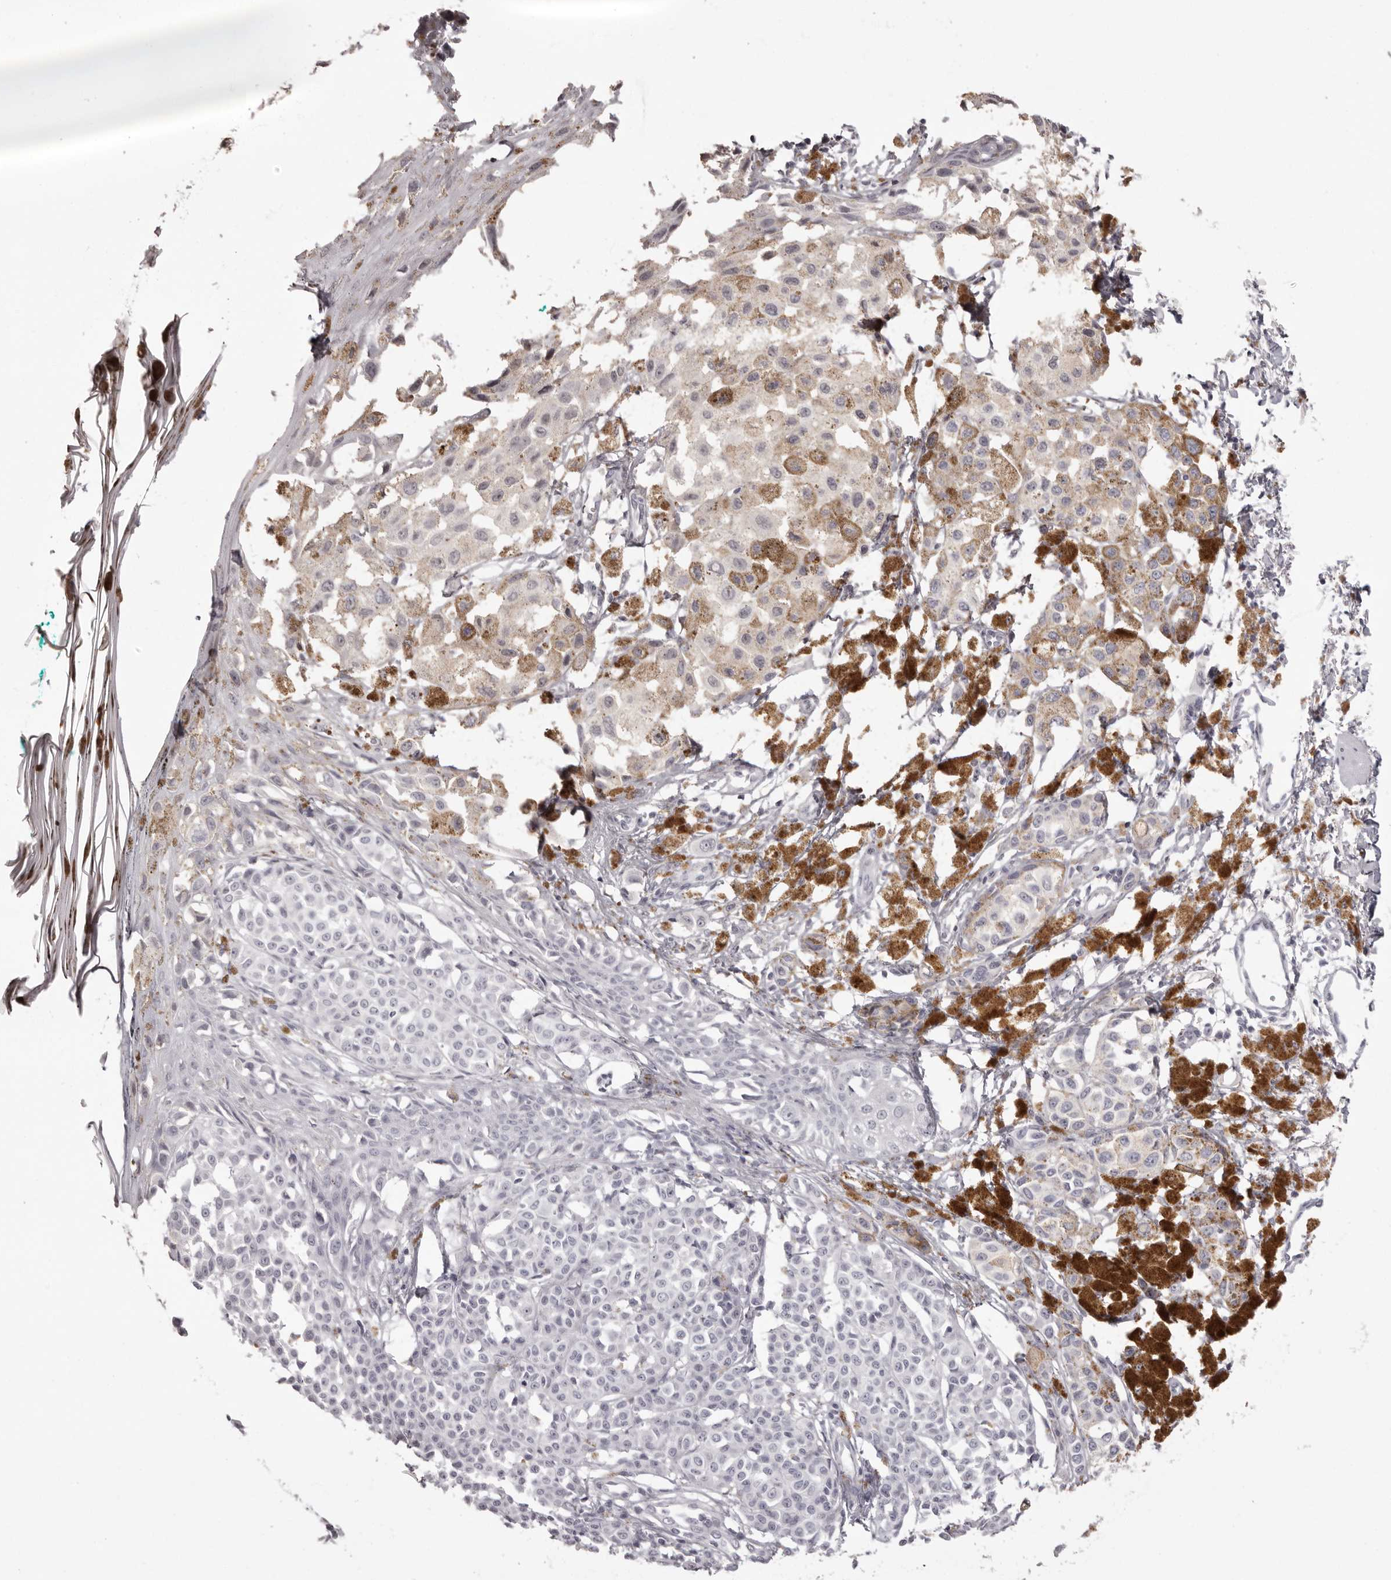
{"staining": {"intensity": "negative", "quantity": "none", "location": "none"}, "tissue": "melanoma", "cell_type": "Tumor cells", "image_type": "cancer", "snomed": [{"axis": "morphology", "description": "Malignant melanoma, NOS"}, {"axis": "topography", "description": "Skin of leg"}], "caption": "A high-resolution image shows immunohistochemistry staining of melanoma, which displays no significant staining in tumor cells. (Stains: DAB (3,3'-diaminobenzidine) immunohistochemistry with hematoxylin counter stain, Microscopy: brightfield microscopy at high magnification).", "gene": "C8orf74", "patient": {"sex": "female", "age": 72}}